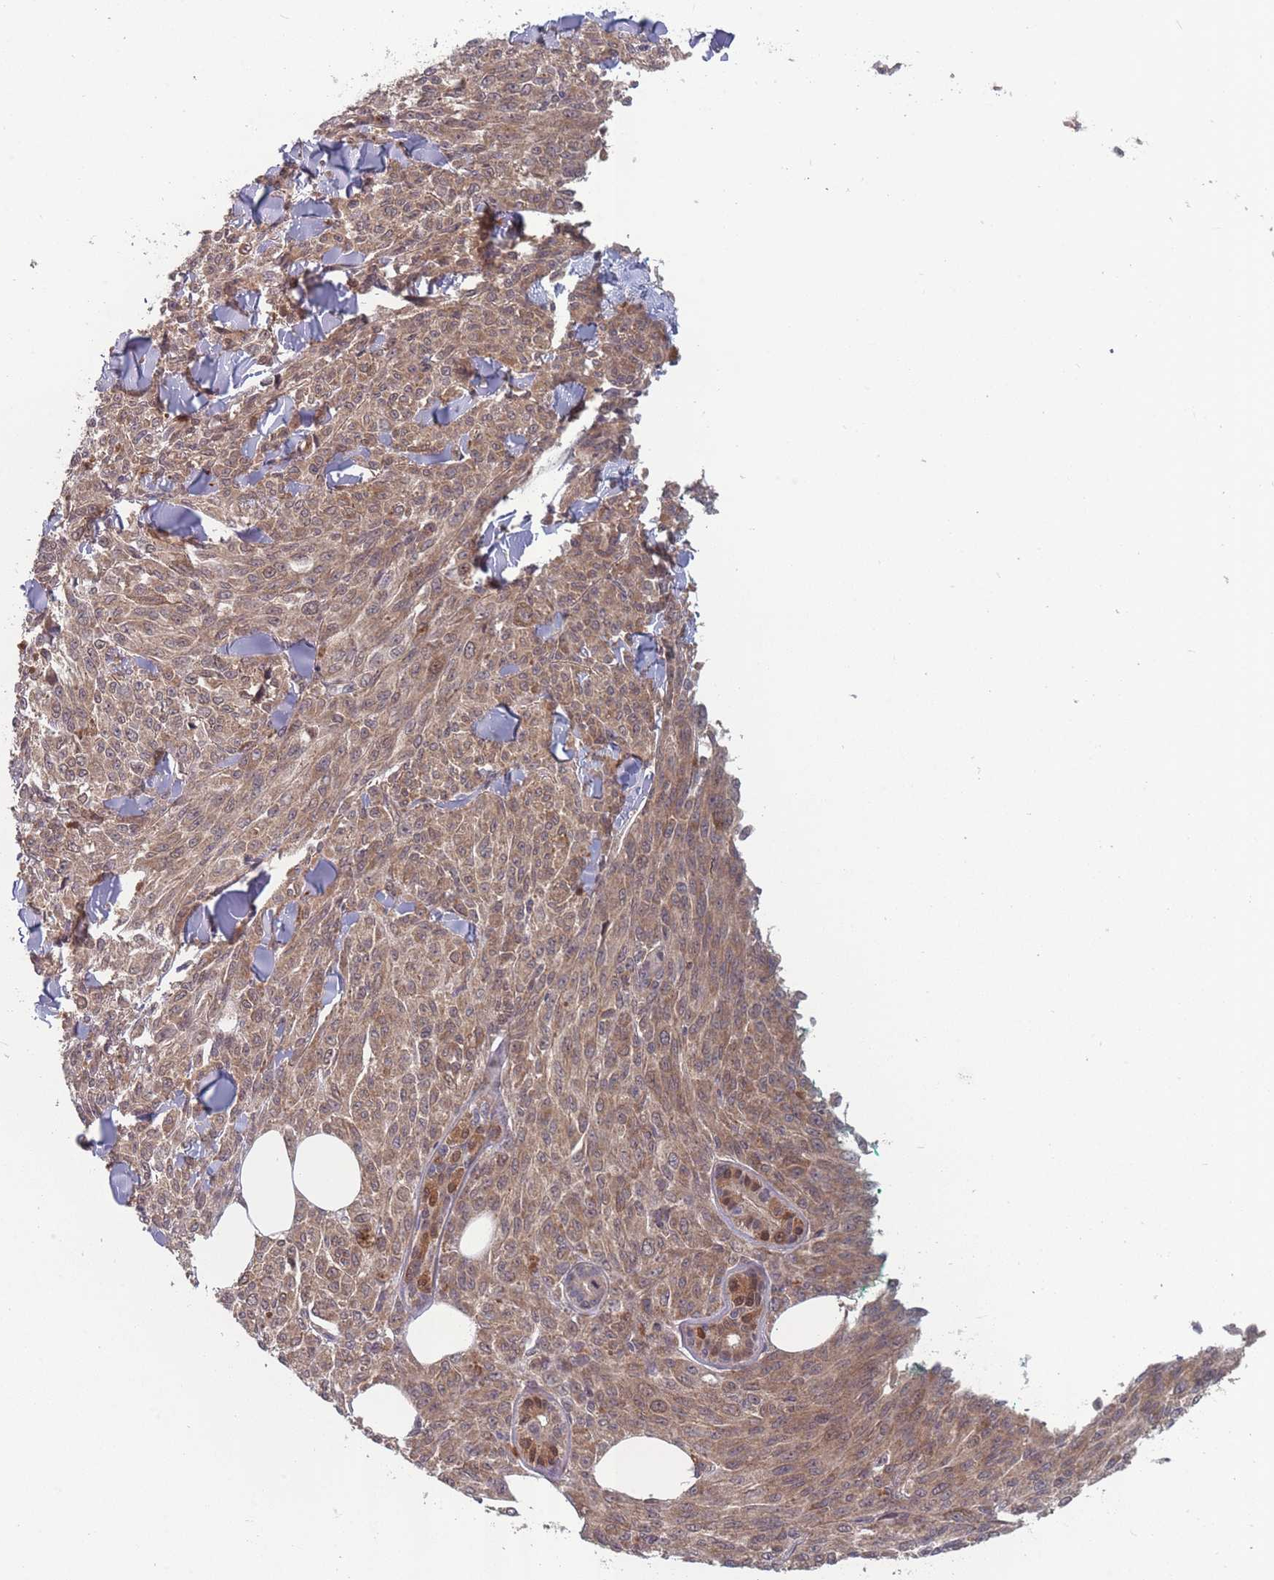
{"staining": {"intensity": "moderate", "quantity": ">75%", "location": "cytoplasmic/membranous"}, "tissue": "melanoma", "cell_type": "Tumor cells", "image_type": "cancer", "snomed": [{"axis": "morphology", "description": "Malignant melanoma, NOS"}, {"axis": "topography", "description": "Skin"}], "caption": "This micrograph shows malignant melanoma stained with immunohistochemistry to label a protein in brown. The cytoplasmic/membranous of tumor cells show moderate positivity for the protein. Nuclei are counter-stained blue.", "gene": "CNTRL", "patient": {"sex": "female", "age": 52}}